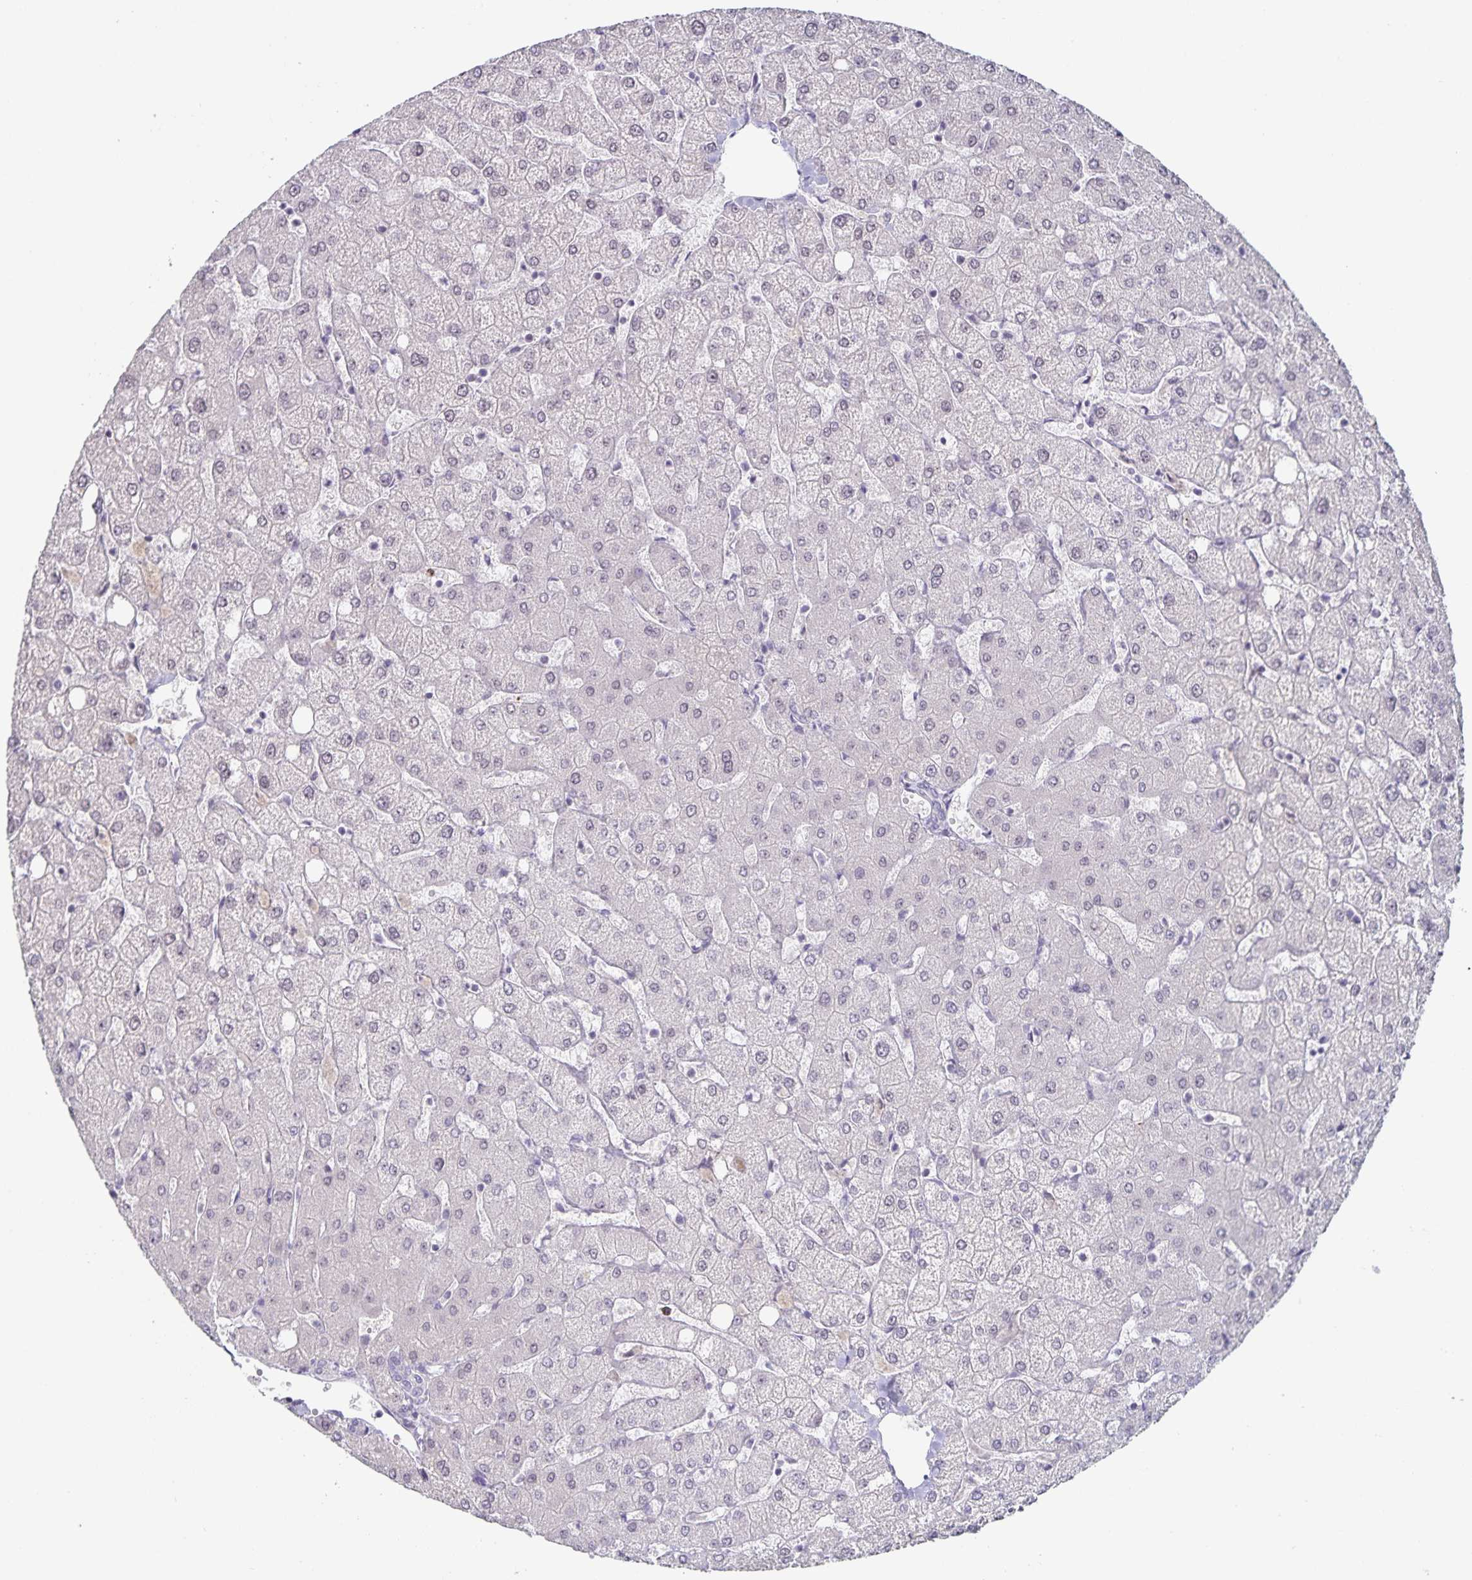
{"staining": {"intensity": "negative", "quantity": "none", "location": "none"}, "tissue": "liver", "cell_type": "Cholangiocytes", "image_type": "normal", "snomed": [{"axis": "morphology", "description": "Normal tissue, NOS"}, {"axis": "topography", "description": "Liver"}], "caption": "This is an immunohistochemistry (IHC) image of normal liver. There is no expression in cholangiocytes.", "gene": "DNAH9", "patient": {"sex": "female", "age": 54}}